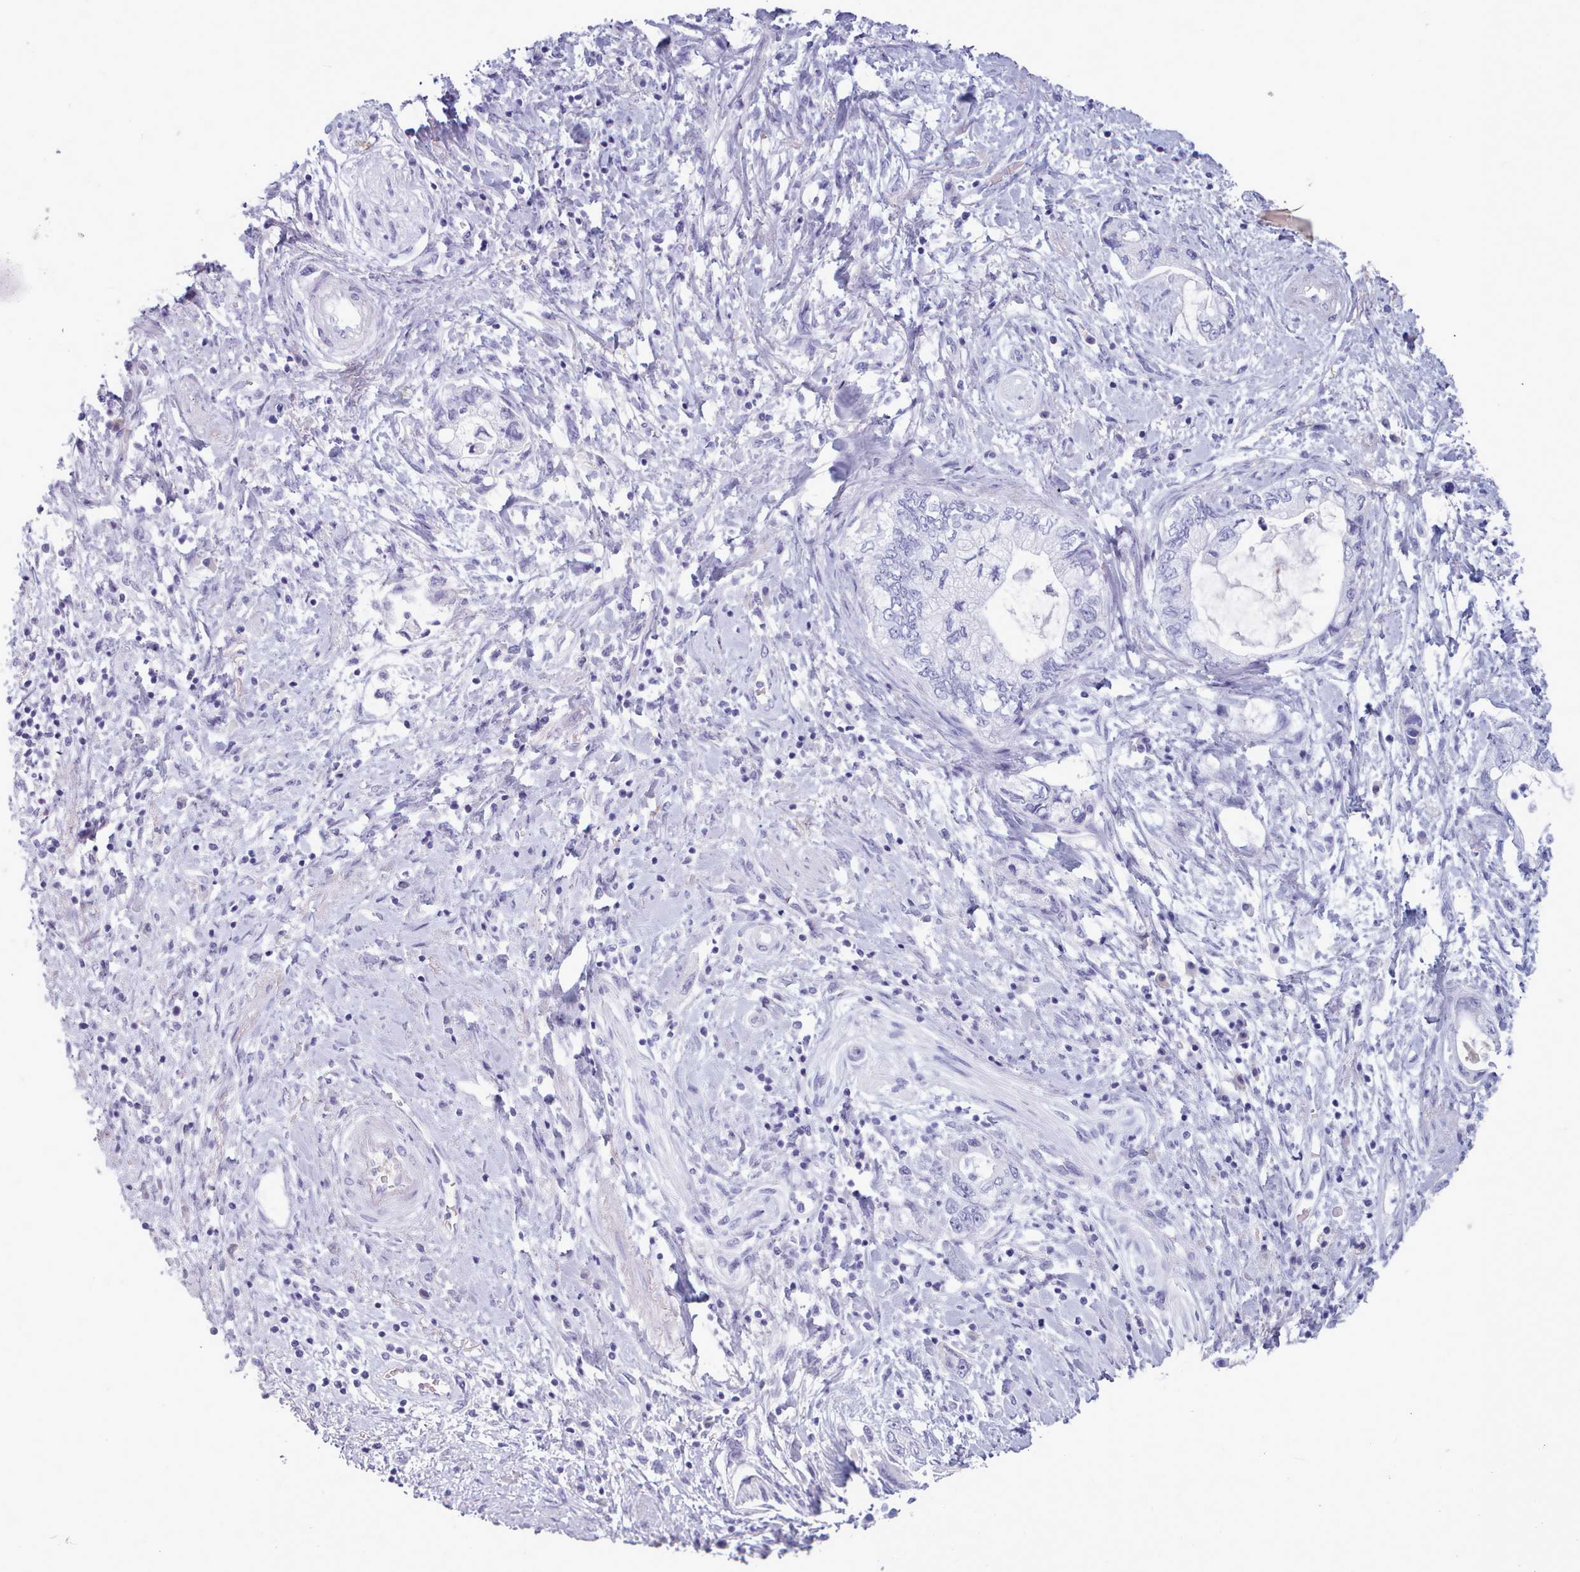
{"staining": {"intensity": "negative", "quantity": "none", "location": "none"}, "tissue": "pancreatic cancer", "cell_type": "Tumor cells", "image_type": "cancer", "snomed": [{"axis": "morphology", "description": "Adenocarcinoma, NOS"}, {"axis": "topography", "description": "Pancreas"}], "caption": "Immunohistochemical staining of human pancreatic cancer displays no significant expression in tumor cells. (Immunohistochemistry (ihc), brightfield microscopy, high magnification).", "gene": "ZNF43", "patient": {"sex": "female", "age": 73}}